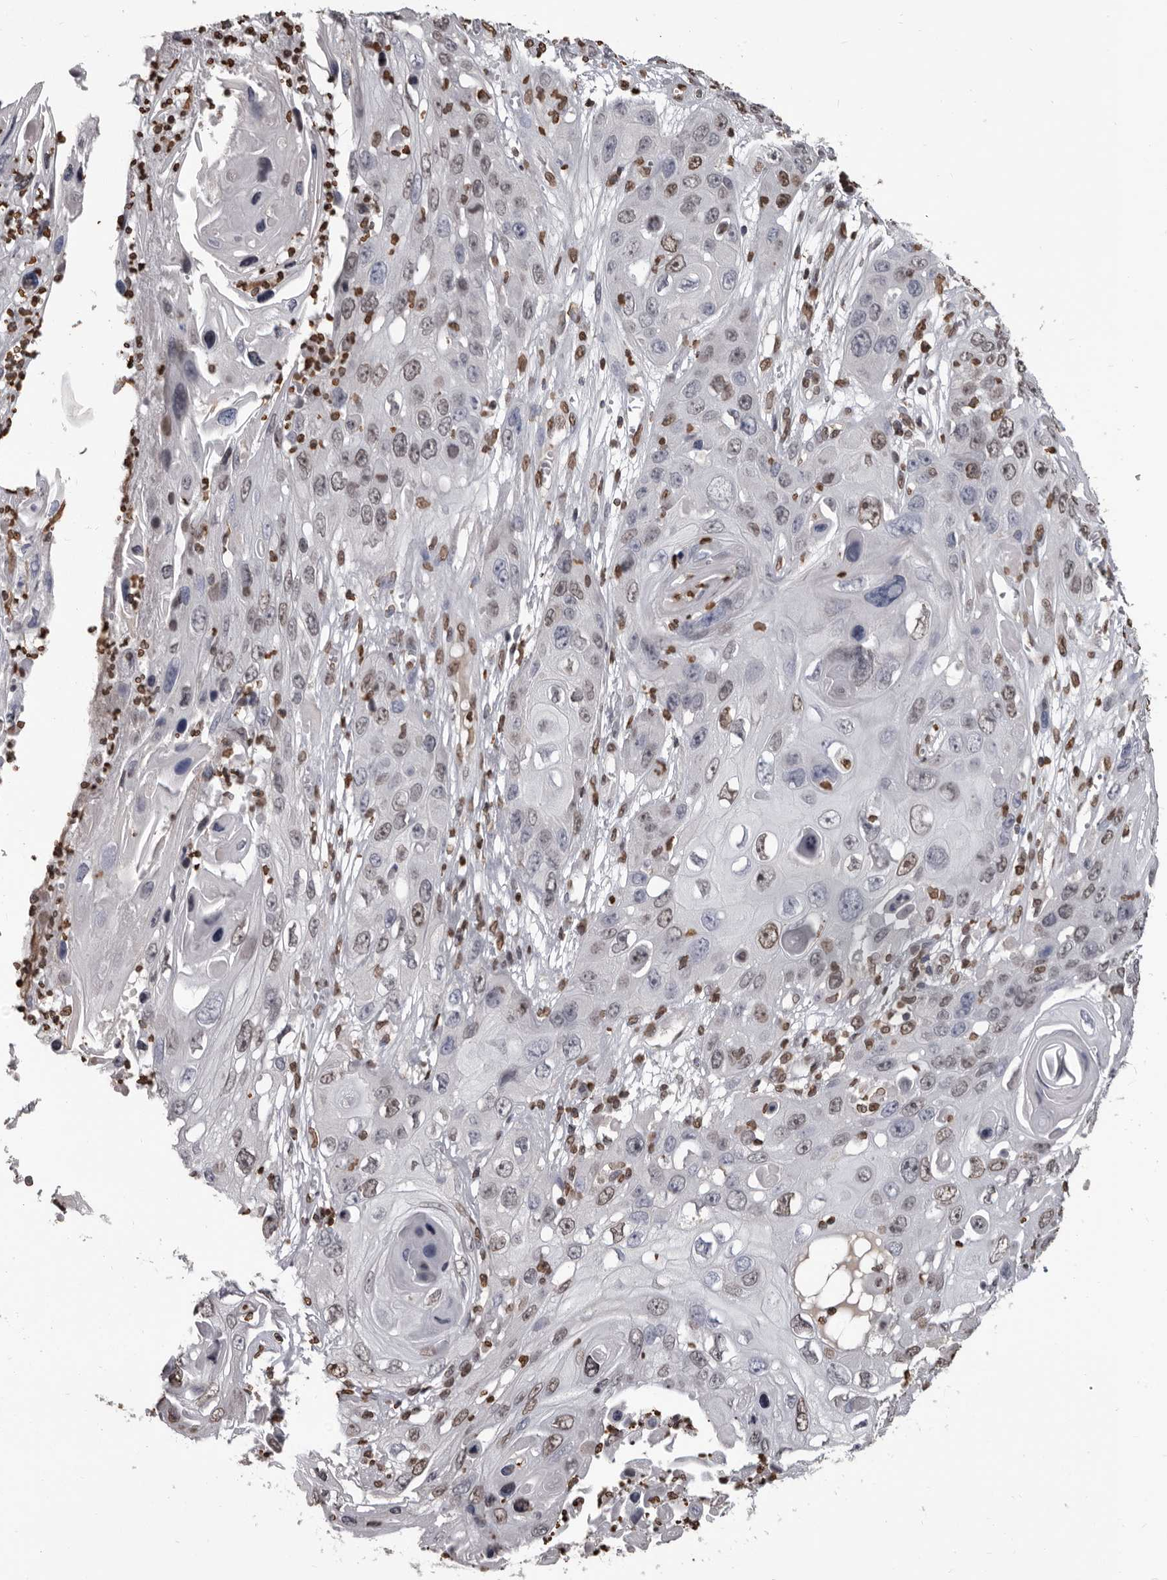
{"staining": {"intensity": "moderate", "quantity": "<25%", "location": "nuclear"}, "tissue": "skin cancer", "cell_type": "Tumor cells", "image_type": "cancer", "snomed": [{"axis": "morphology", "description": "Squamous cell carcinoma, NOS"}, {"axis": "topography", "description": "Skin"}], "caption": "IHC of human squamous cell carcinoma (skin) demonstrates low levels of moderate nuclear positivity in about <25% of tumor cells.", "gene": "AHR", "patient": {"sex": "male", "age": 55}}